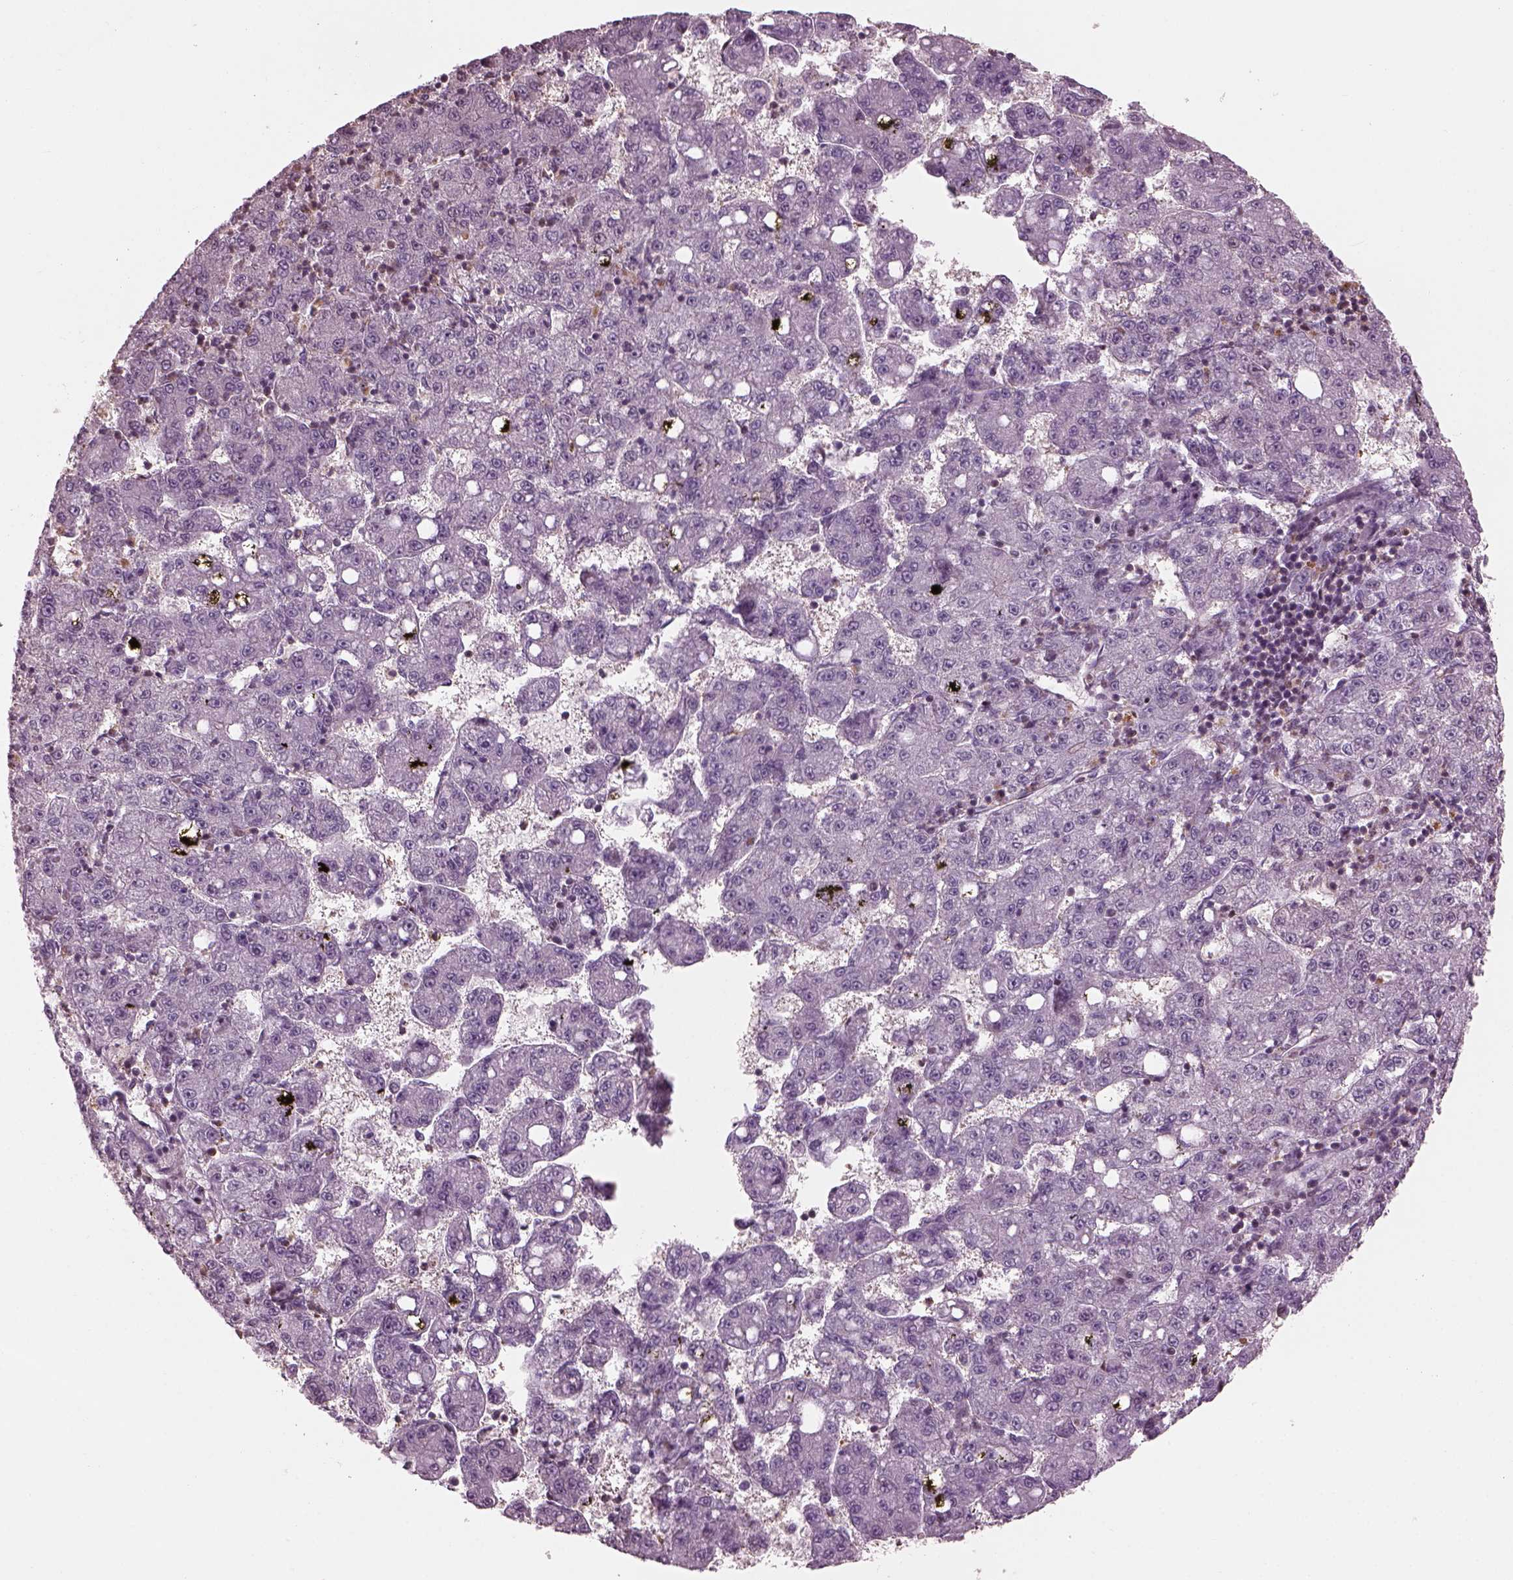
{"staining": {"intensity": "negative", "quantity": "none", "location": "none"}, "tissue": "liver cancer", "cell_type": "Tumor cells", "image_type": "cancer", "snomed": [{"axis": "morphology", "description": "Carcinoma, Hepatocellular, NOS"}, {"axis": "topography", "description": "Liver"}], "caption": "Liver cancer stained for a protein using IHC reveals no staining tumor cells.", "gene": "BFSP1", "patient": {"sex": "female", "age": 65}}